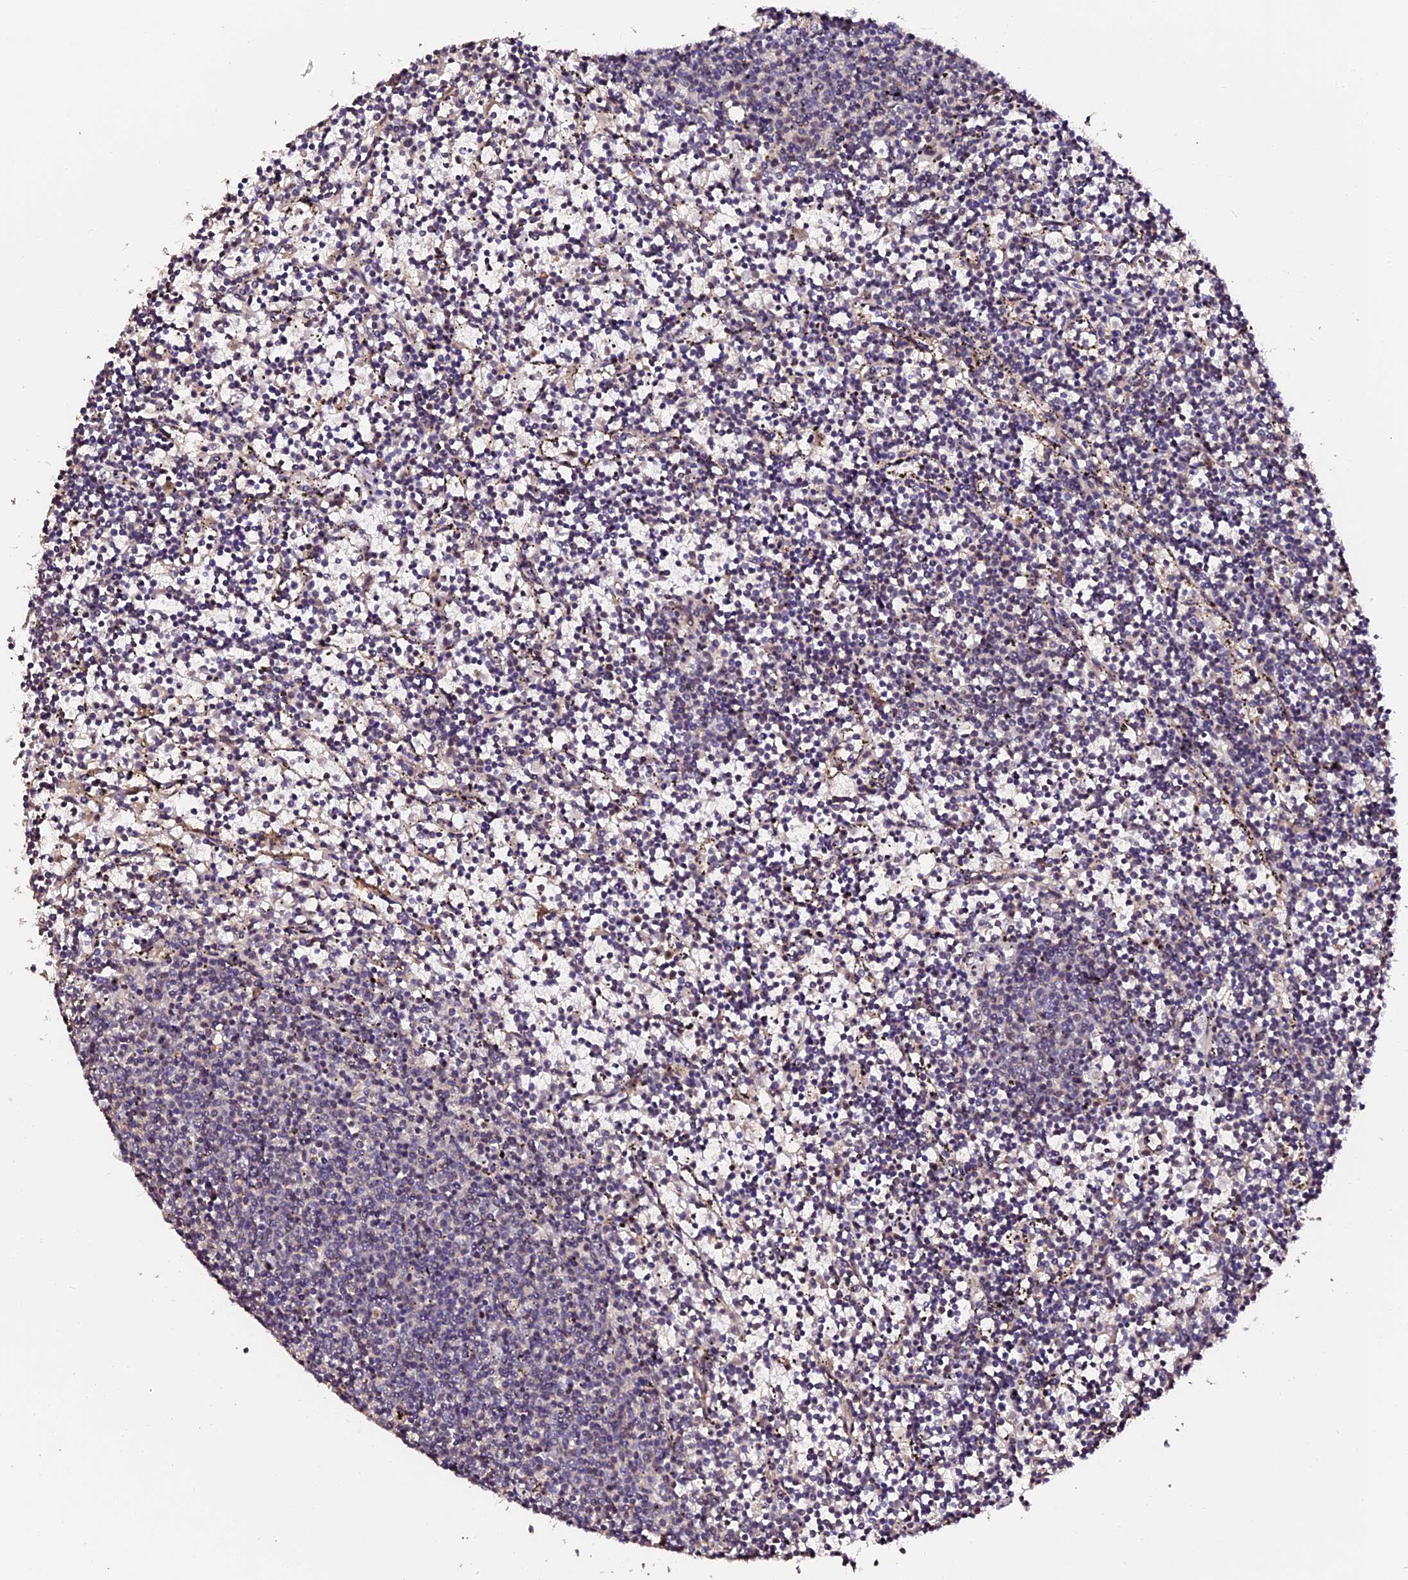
{"staining": {"intensity": "negative", "quantity": "none", "location": "none"}, "tissue": "lymphoma", "cell_type": "Tumor cells", "image_type": "cancer", "snomed": [{"axis": "morphology", "description": "Malignant lymphoma, non-Hodgkin's type, Low grade"}, {"axis": "topography", "description": "Spleen"}], "caption": "Low-grade malignant lymphoma, non-Hodgkin's type was stained to show a protein in brown. There is no significant positivity in tumor cells. Nuclei are stained in blue.", "gene": "TDO2", "patient": {"sex": "female", "age": 50}}